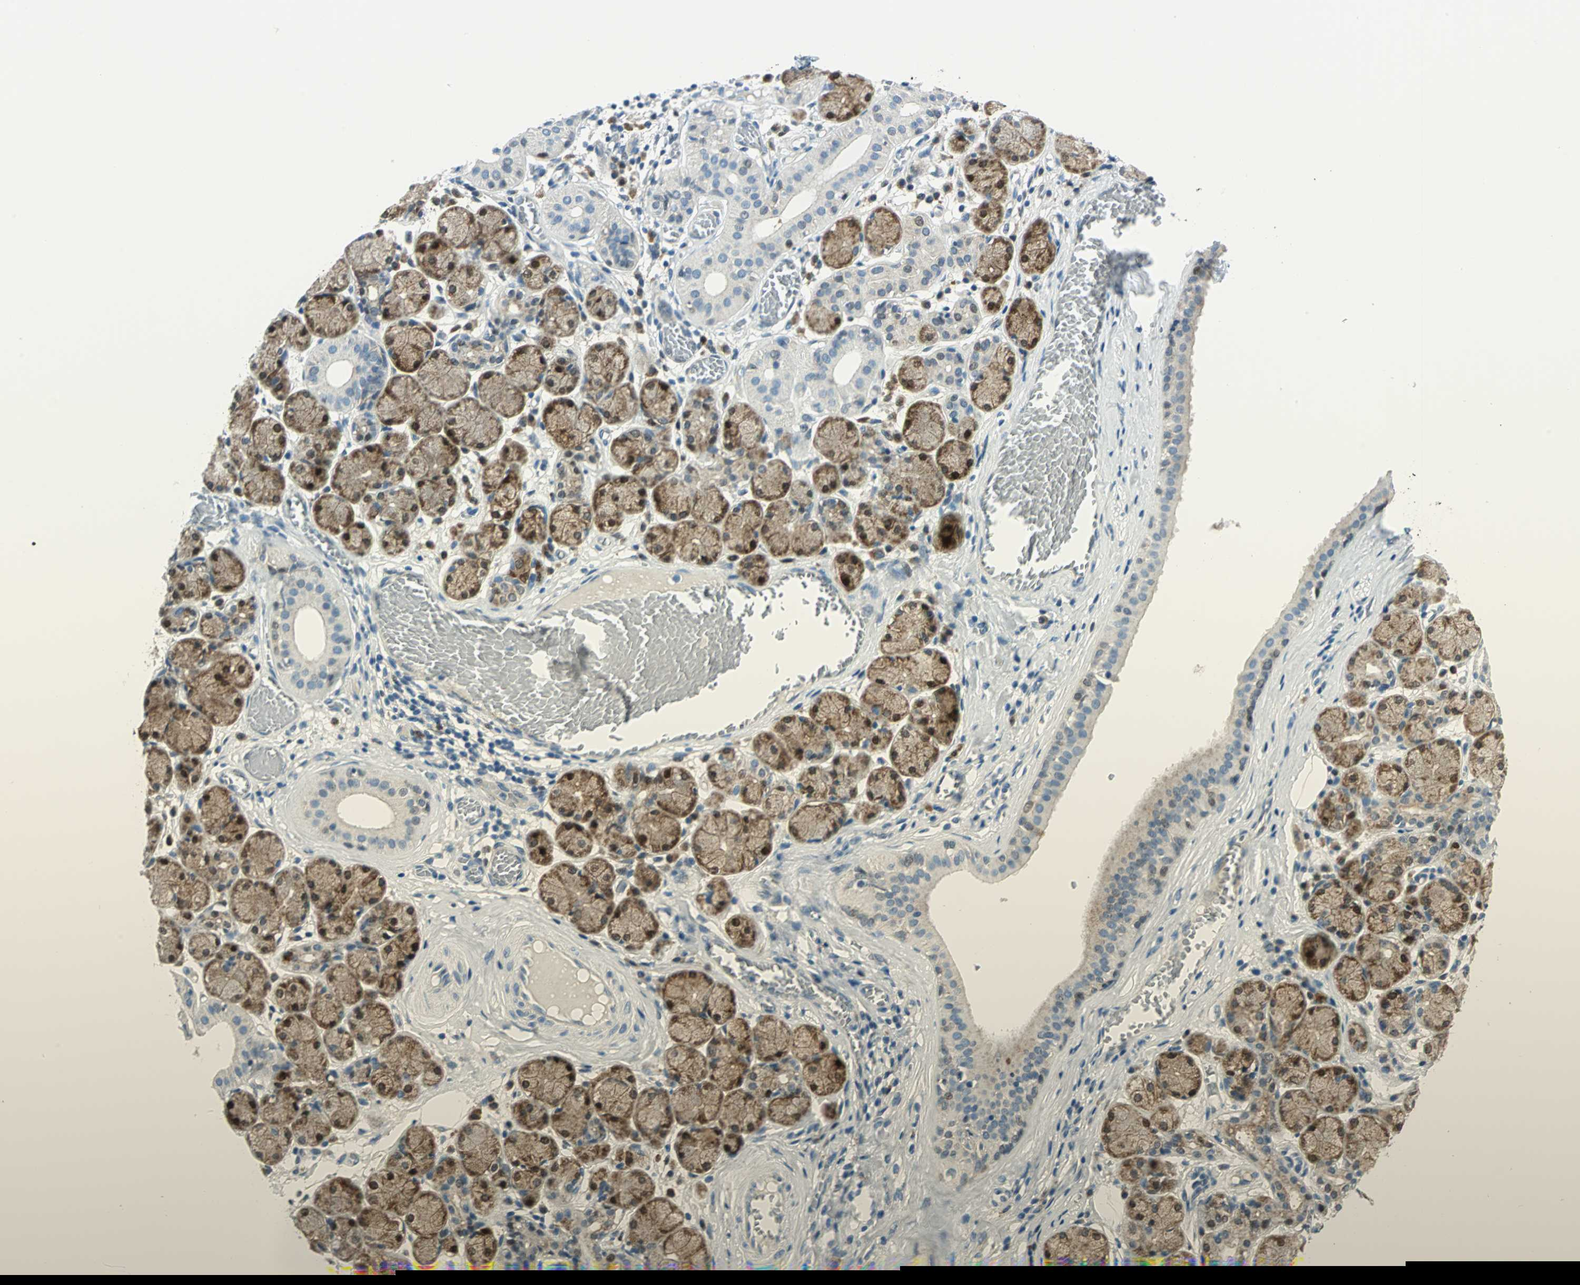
{"staining": {"intensity": "strong", "quantity": ">75%", "location": "cytoplasmic/membranous,nuclear"}, "tissue": "salivary gland", "cell_type": "Glandular cells", "image_type": "normal", "snomed": [{"axis": "morphology", "description": "Normal tissue, NOS"}, {"axis": "topography", "description": "Salivary gland"}], "caption": "DAB immunohistochemical staining of benign salivary gland demonstrates strong cytoplasmic/membranous,nuclear protein positivity in approximately >75% of glandular cells. (Stains: DAB in brown, nuclei in blue, Microscopy: brightfield microscopy at high magnification).", "gene": "AKR1A1", "patient": {"sex": "female", "age": 24}}